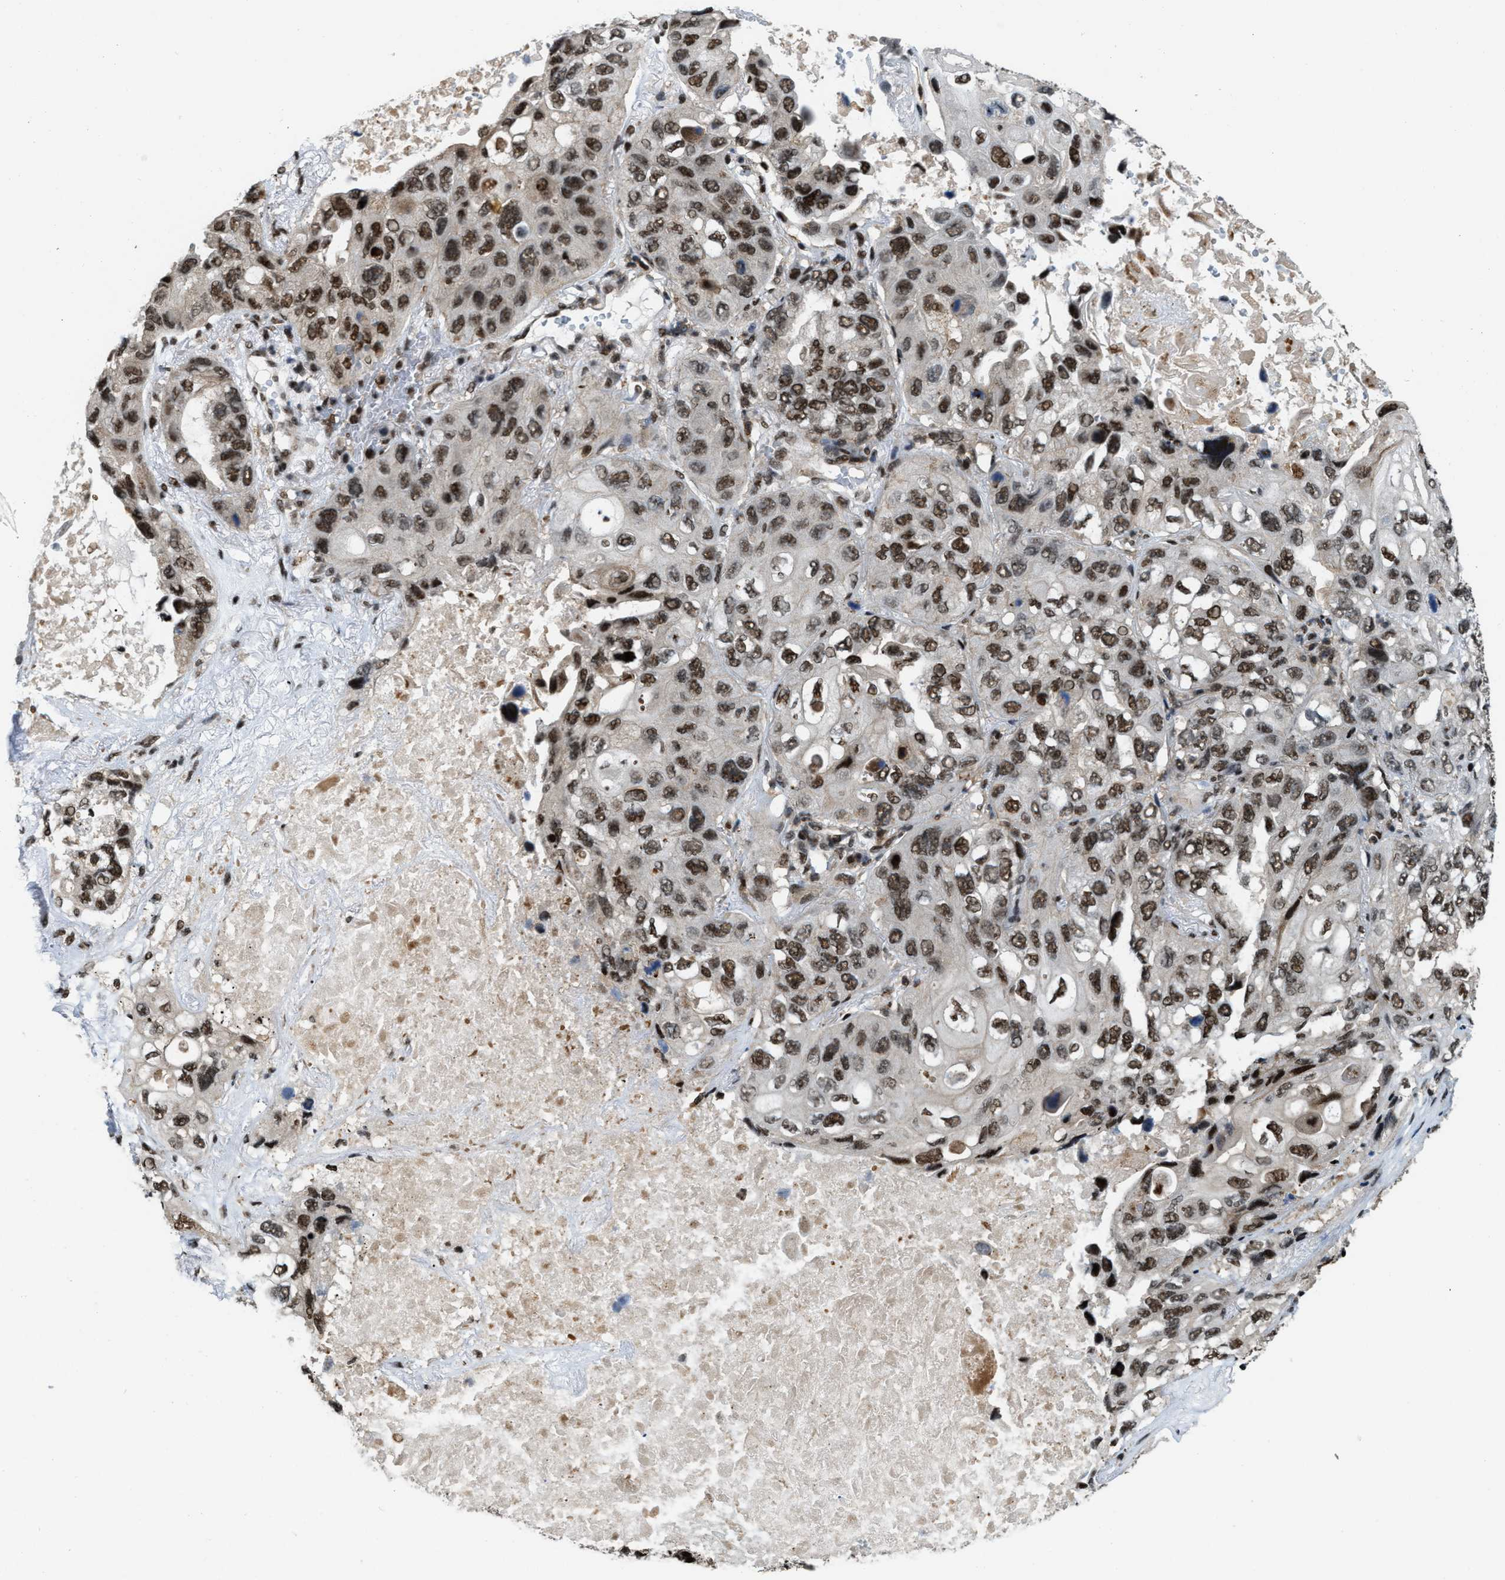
{"staining": {"intensity": "moderate", "quantity": ">75%", "location": "nuclear"}, "tissue": "lung cancer", "cell_type": "Tumor cells", "image_type": "cancer", "snomed": [{"axis": "morphology", "description": "Squamous cell carcinoma, NOS"}, {"axis": "topography", "description": "Lung"}], "caption": "Protein staining of lung cancer (squamous cell carcinoma) tissue shows moderate nuclear expression in about >75% of tumor cells.", "gene": "NUMA1", "patient": {"sex": "female", "age": 73}}